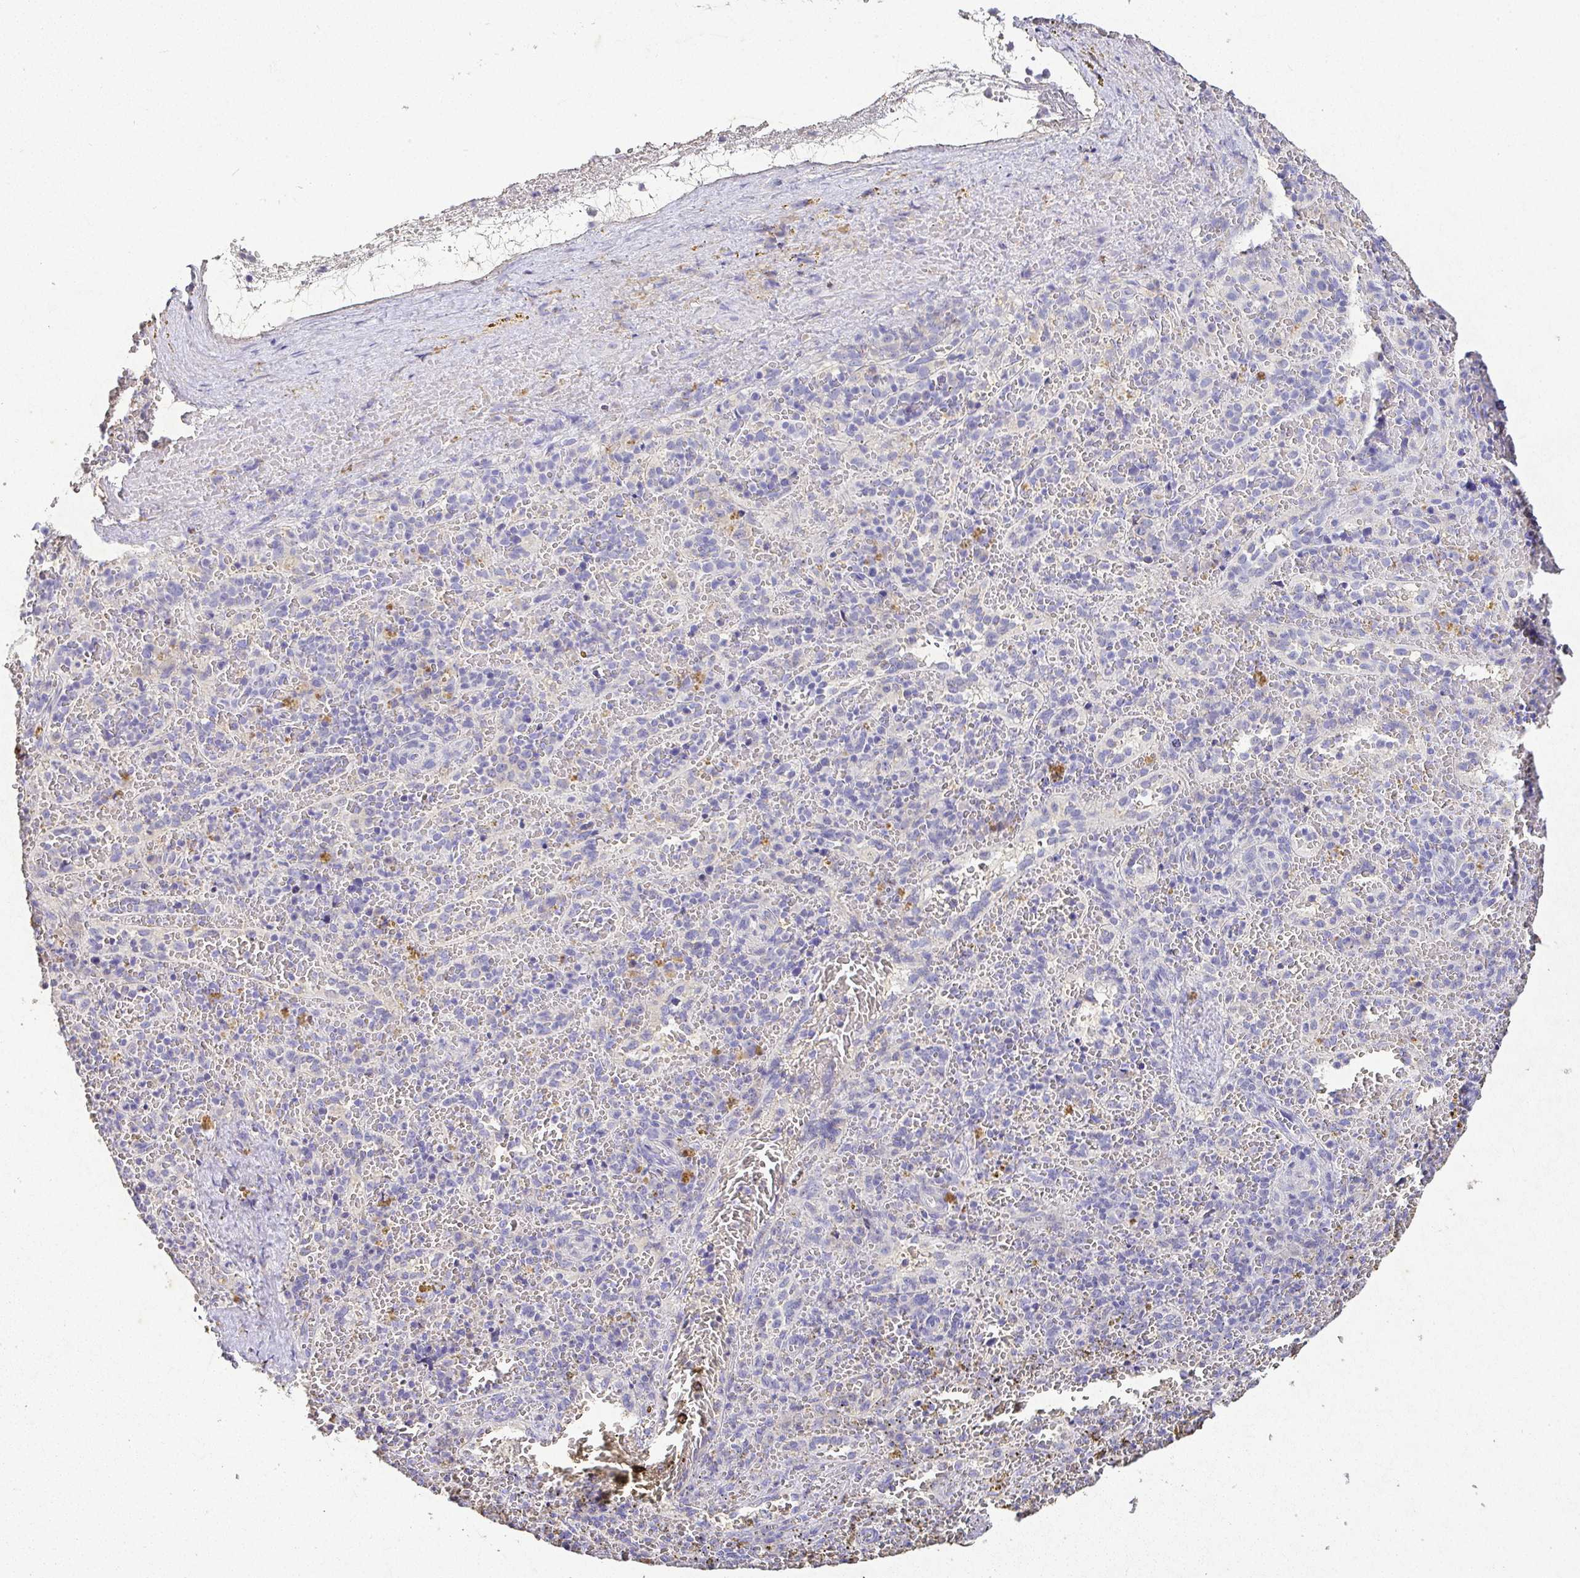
{"staining": {"intensity": "negative", "quantity": "none", "location": "none"}, "tissue": "spleen", "cell_type": "Cells in red pulp", "image_type": "normal", "snomed": [{"axis": "morphology", "description": "Normal tissue, NOS"}, {"axis": "topography", "description": "Spleen"}], "caption": "Immunohistochemical staining of benign spleen demonstrates no significant expression in cells in red pulp. (DAB (3,3'-diaminobenzidine) immunohistochemistry (IHC), high magnification).", "gene": "RPS2", "patient": {"sex": "female", "age": 50}}